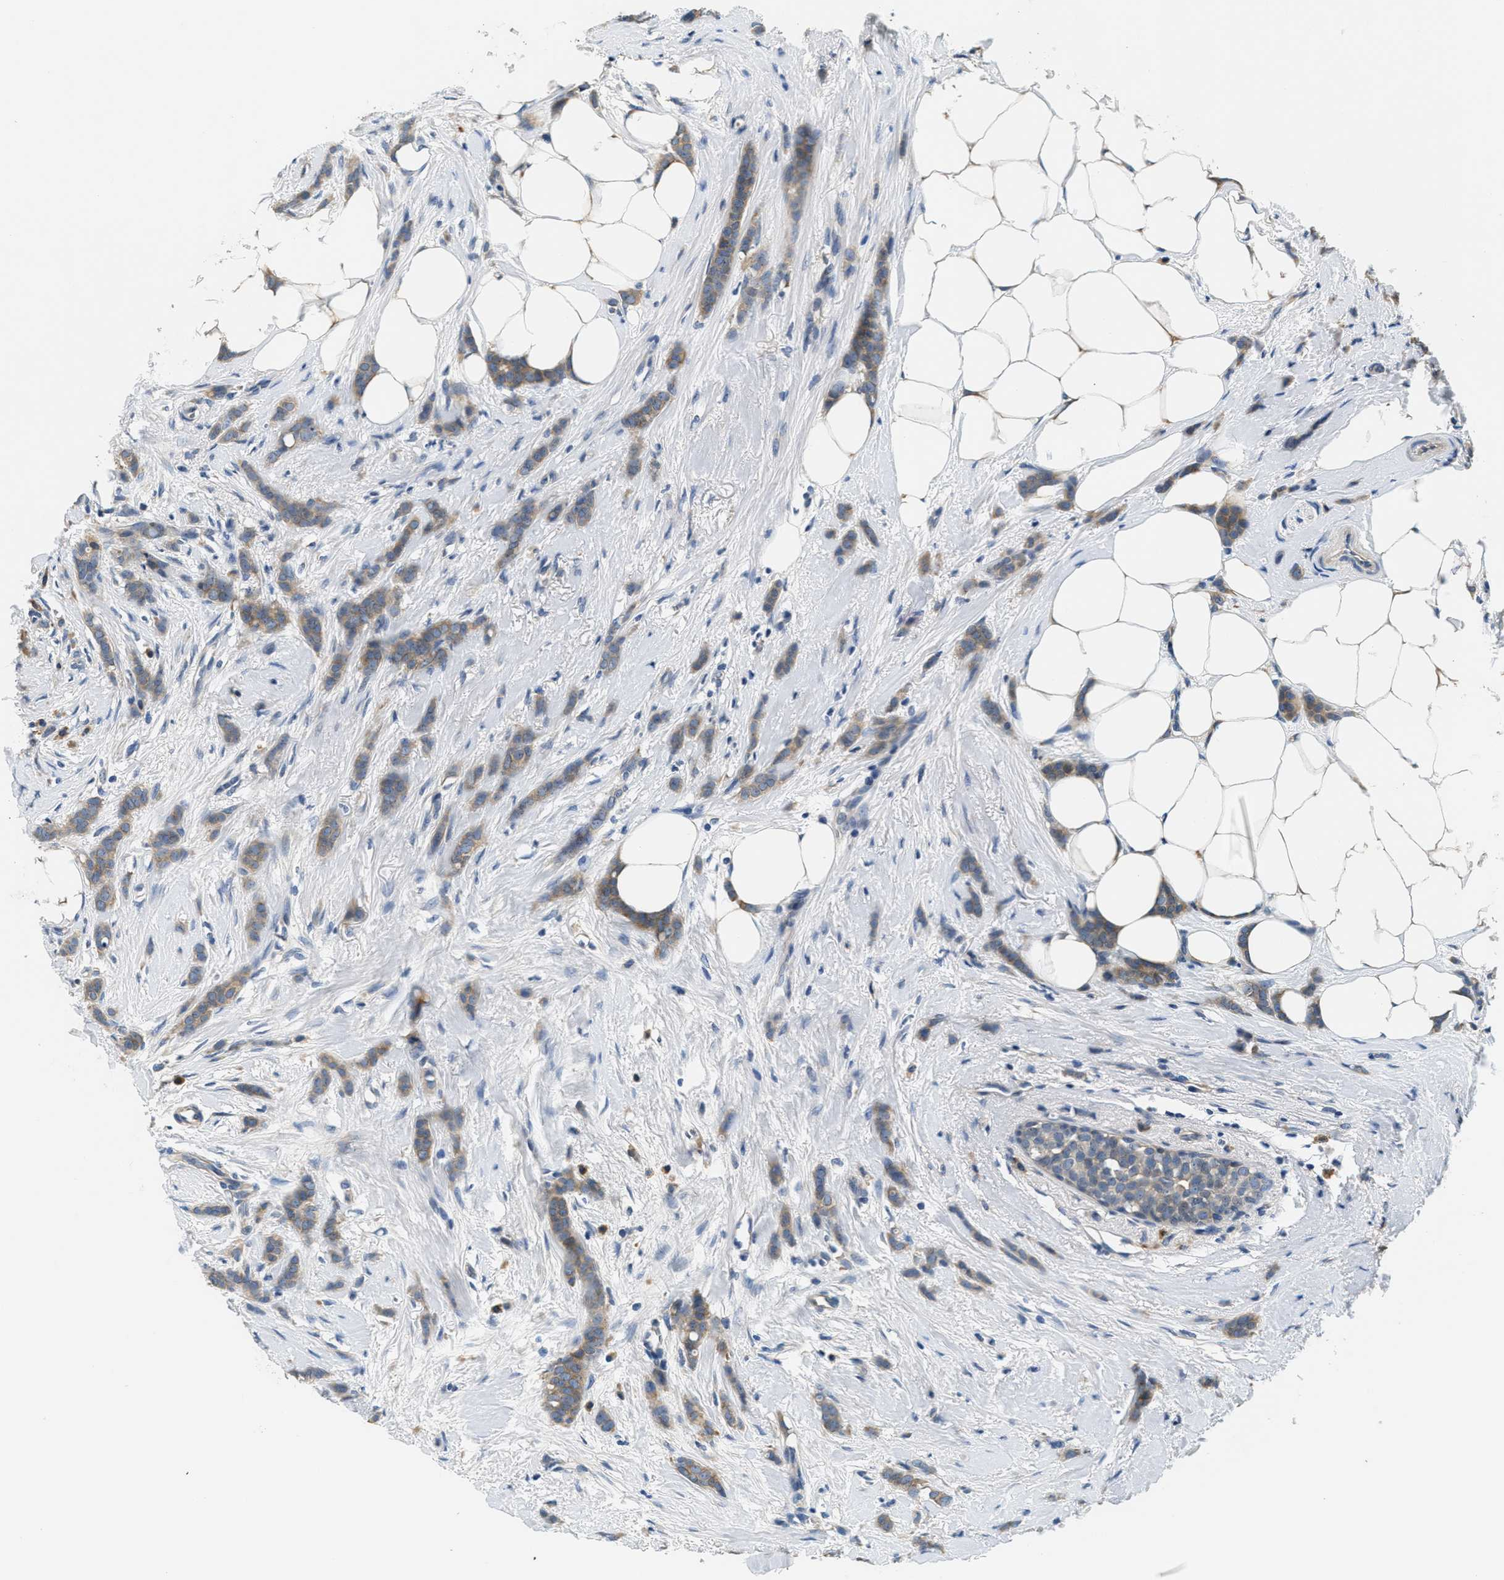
{"staining": {"intensity": "weak", "quantity": ">75%", "location": "cytoplasmic/membranous"}, "tissue": "breast cancer", "cell_type": "Tumor cells", "image_type": "cancer", "snomed": [{"axis": "morphology", "description": "Lobular carcinoma, in situ"}, {"axis": "morphology", "description": "Lobular carcinoma"}, {"axis": "topography", "description": "Breast"}], "caption": "Protein staining of breast cancer (lobular carcinoma) tissue exhibits weak cytoplasmic/membranous expression in approximately >75% of tumor cells.", "gene": "ALDH3A2", "patient": {"sex": "female", "age": 41}}